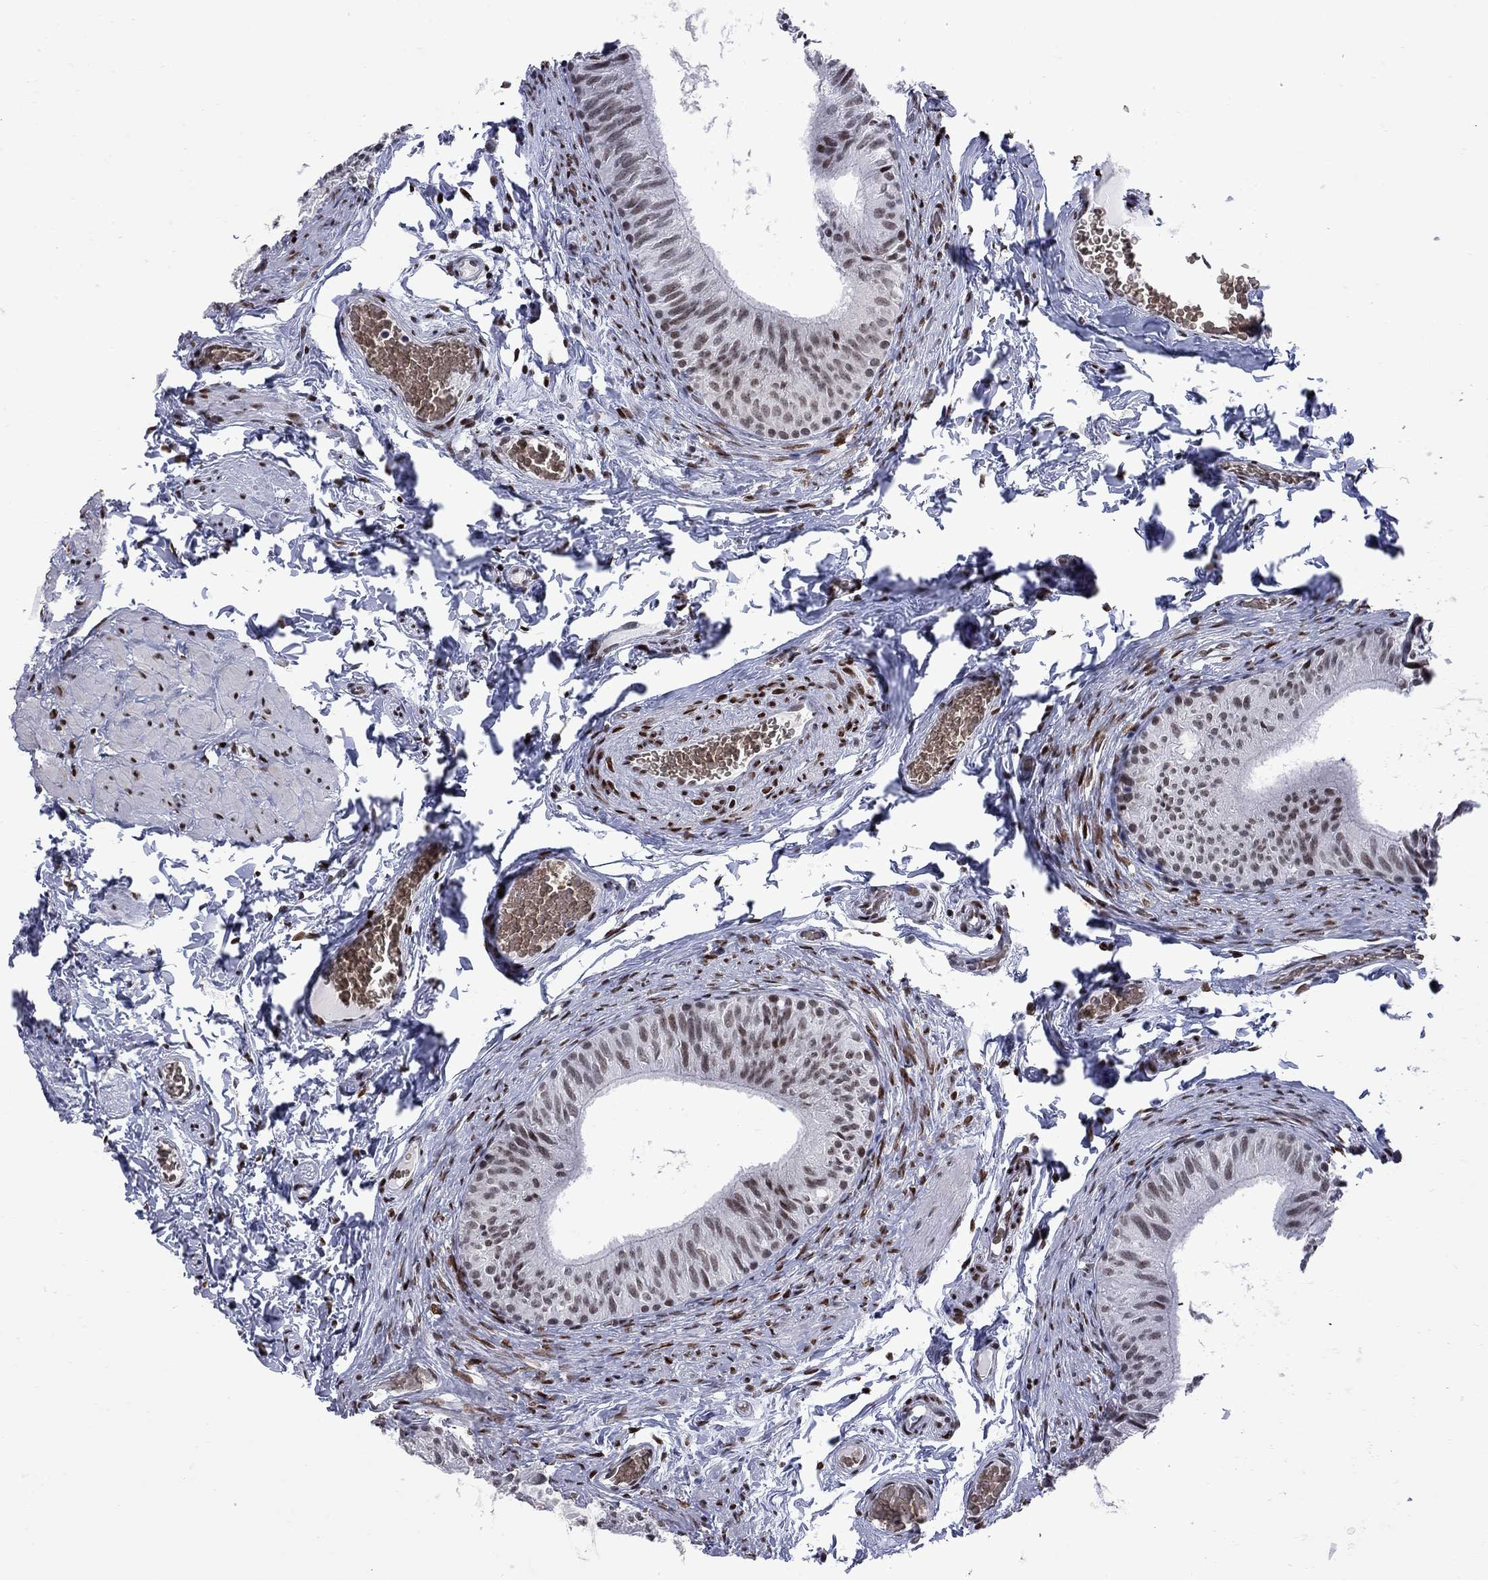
{"staining": {"intensity": "weak", "quantity": ">75%", "location": "nuclear"}, "tissue": "epididymis", "cell_type": "Glandular cells", "image_type": "normal", "snomed": [{"axis": "morphology", "description": "Normal tissue, NOS"}, {"axis": "topography", "description": "Epididymis"}, {"axis": "topography", "description": "Vas deferens"}], "caption": "Immunohistochemistry (IHC) photomicrograph of benign epididymis: human epididymis stained using IHC exhibits low levels of weak protein expression localized specifically in the nuclear of glandular cells, appearing as a nuclear brown color.", "gene": "ZBTB47", "patient": {"sex": "male", "age": 23}}